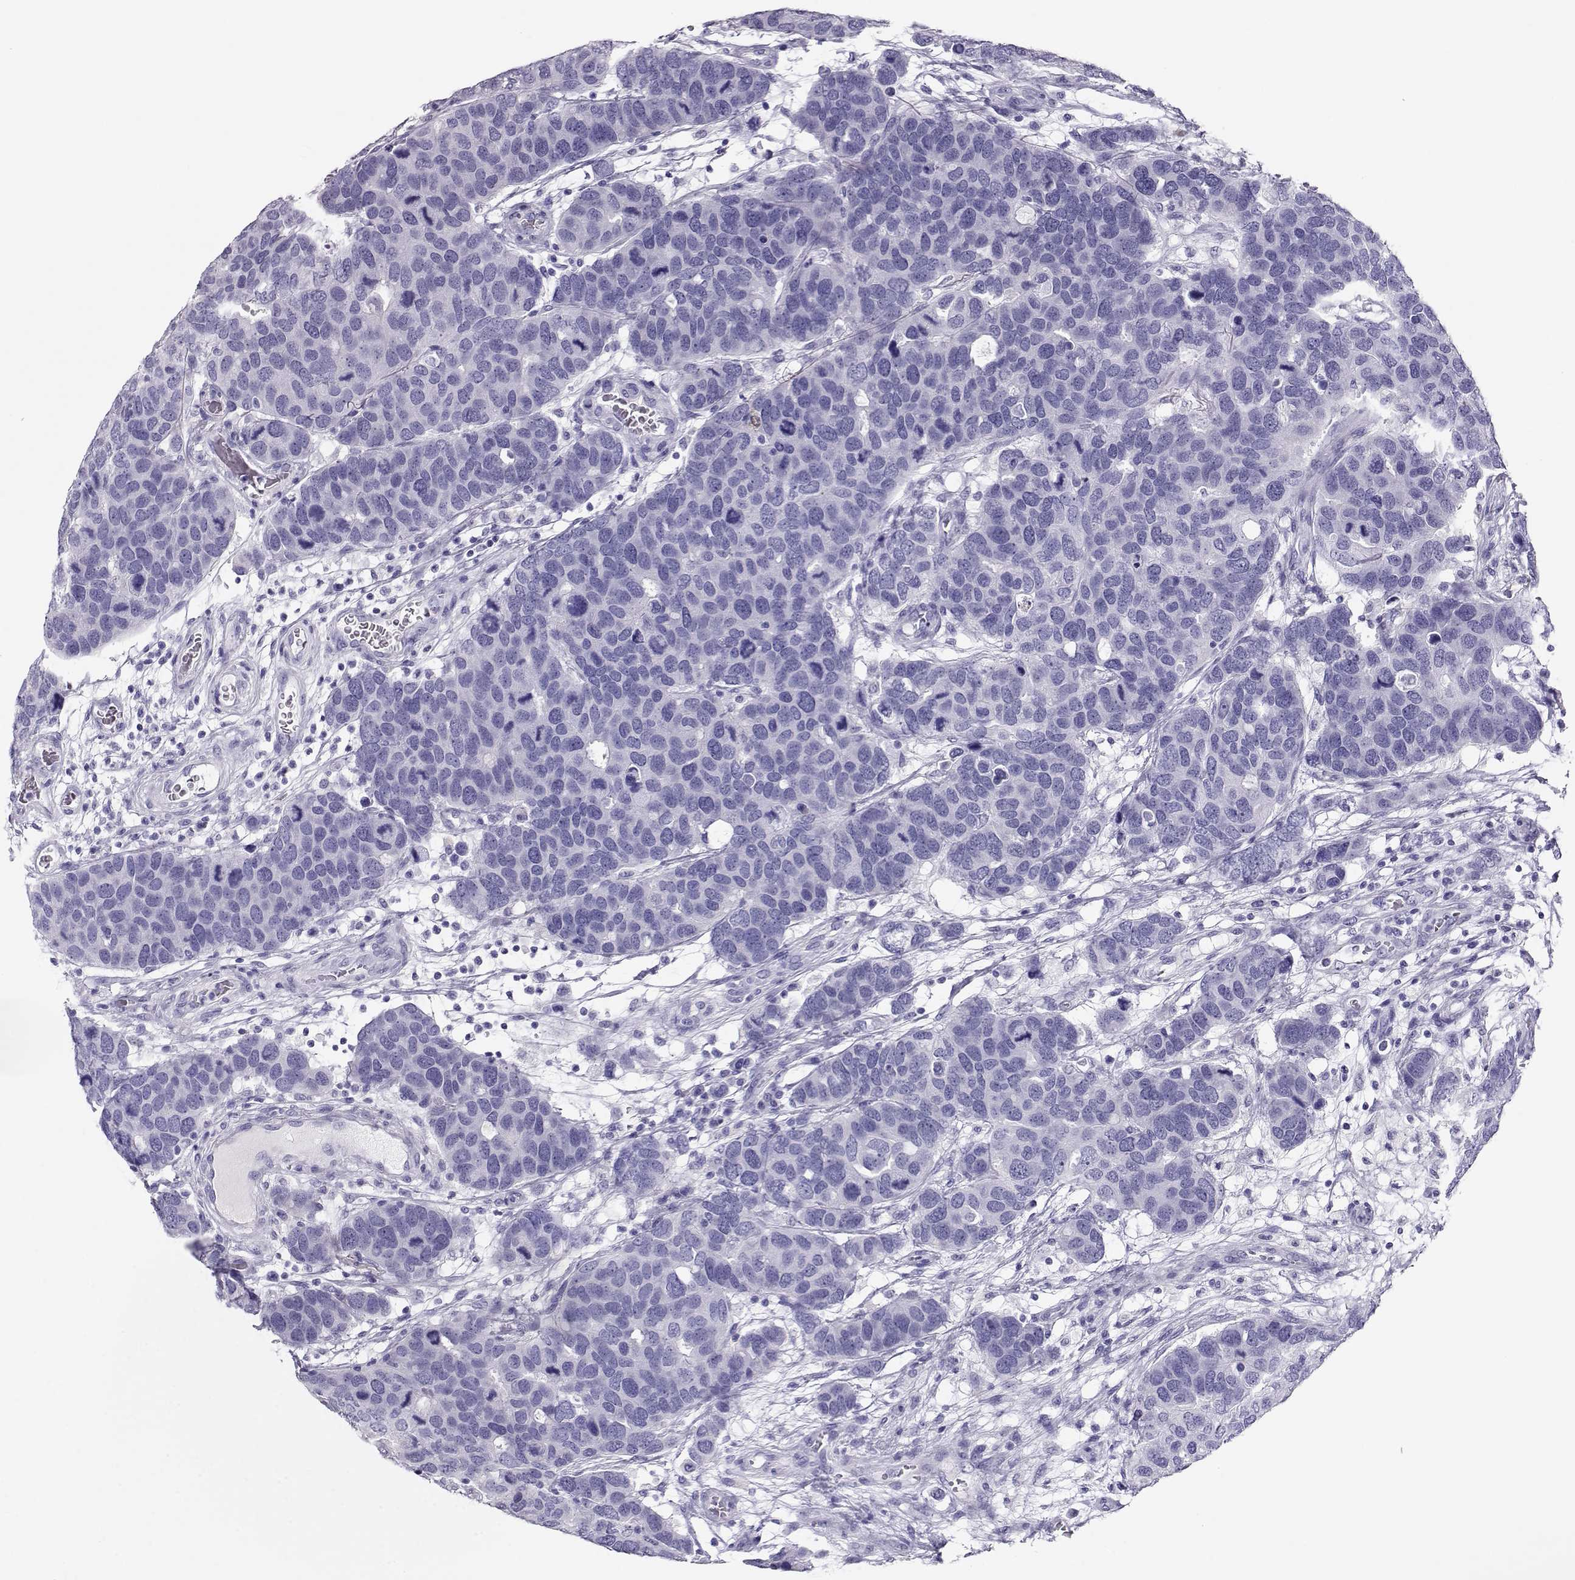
{"staining": {"intensity": "negative", "quantity": "none", "location": "none"}, "tissue": "breast cancer", "cell_type": "Tumor cells", "image_type": "cancer", "snomed": [{"axis": "morphology", "description": "Duct carcinoma"}, {"axis": "topography", "description": "Breast"}], "caption": "High magnification brightfield microscopy of invasive ductal carcinoma (breast) stained with DAB (3,3'-diaminobenzidine) (brown) and counterstained with hematoxylin (blue): tumor cells show no significant expression.", "gene": "CRX", "patient": {"sex": "female", "age": 83}}